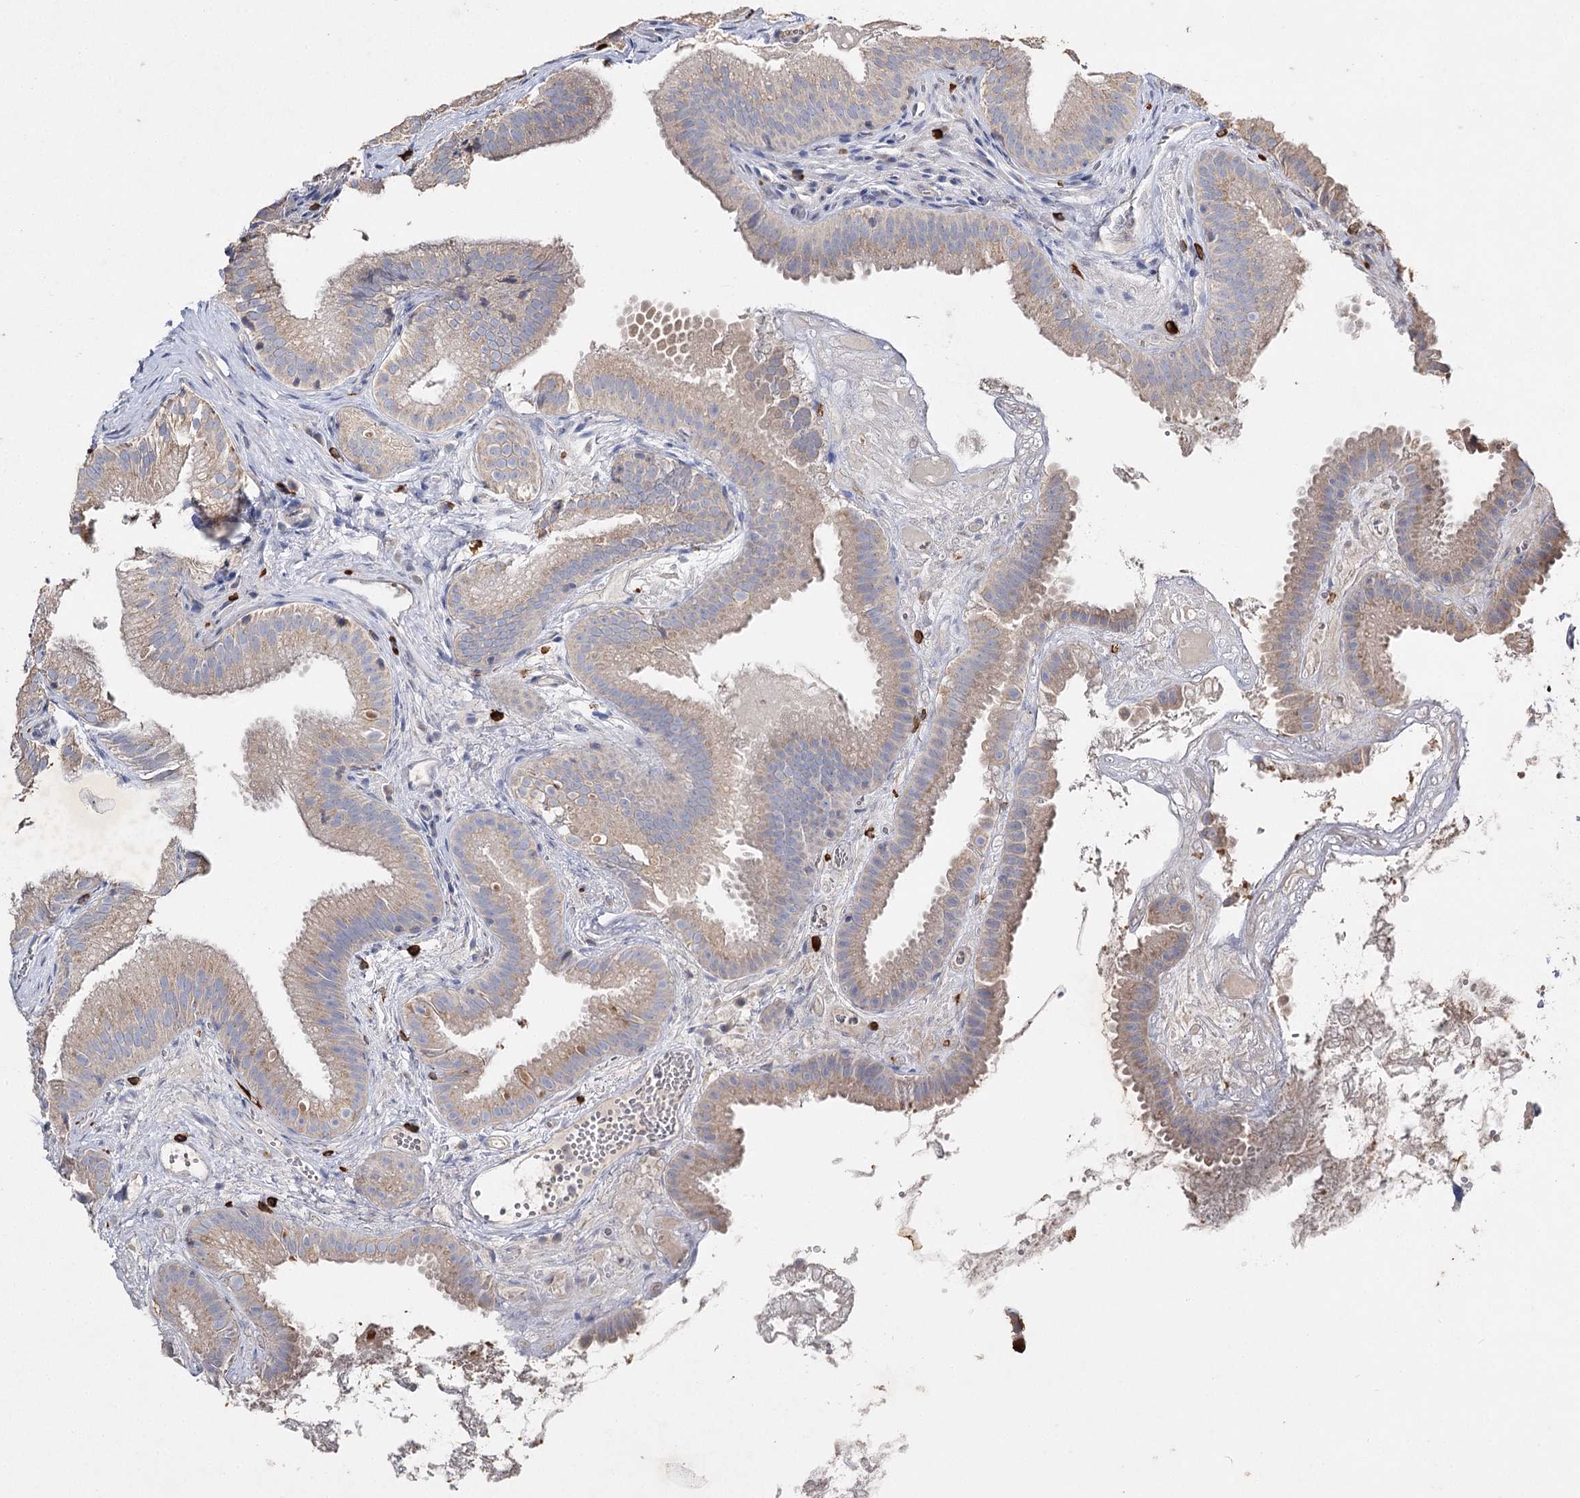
{"staining": {"intensity": "weak", "quantity": ">75%", "location": "cytoplasmic/membranous"}, "tissue": "gallbladder", "cell_type": "Glandular cells", "image_type": "normal", "snomed": [{"axis": "morphology", "description": "Normal tissue, NOS"}, {"axis": "topography", "description": "Gallbladder"}], "caption": "Glandular cells reveal low levels of weak cytoplasmic/membranous staining in about >75% of cells in unremarkable human gallbladder.", "gene": "IL1RAP", "patient": {"sex": "female", "age": 30}}